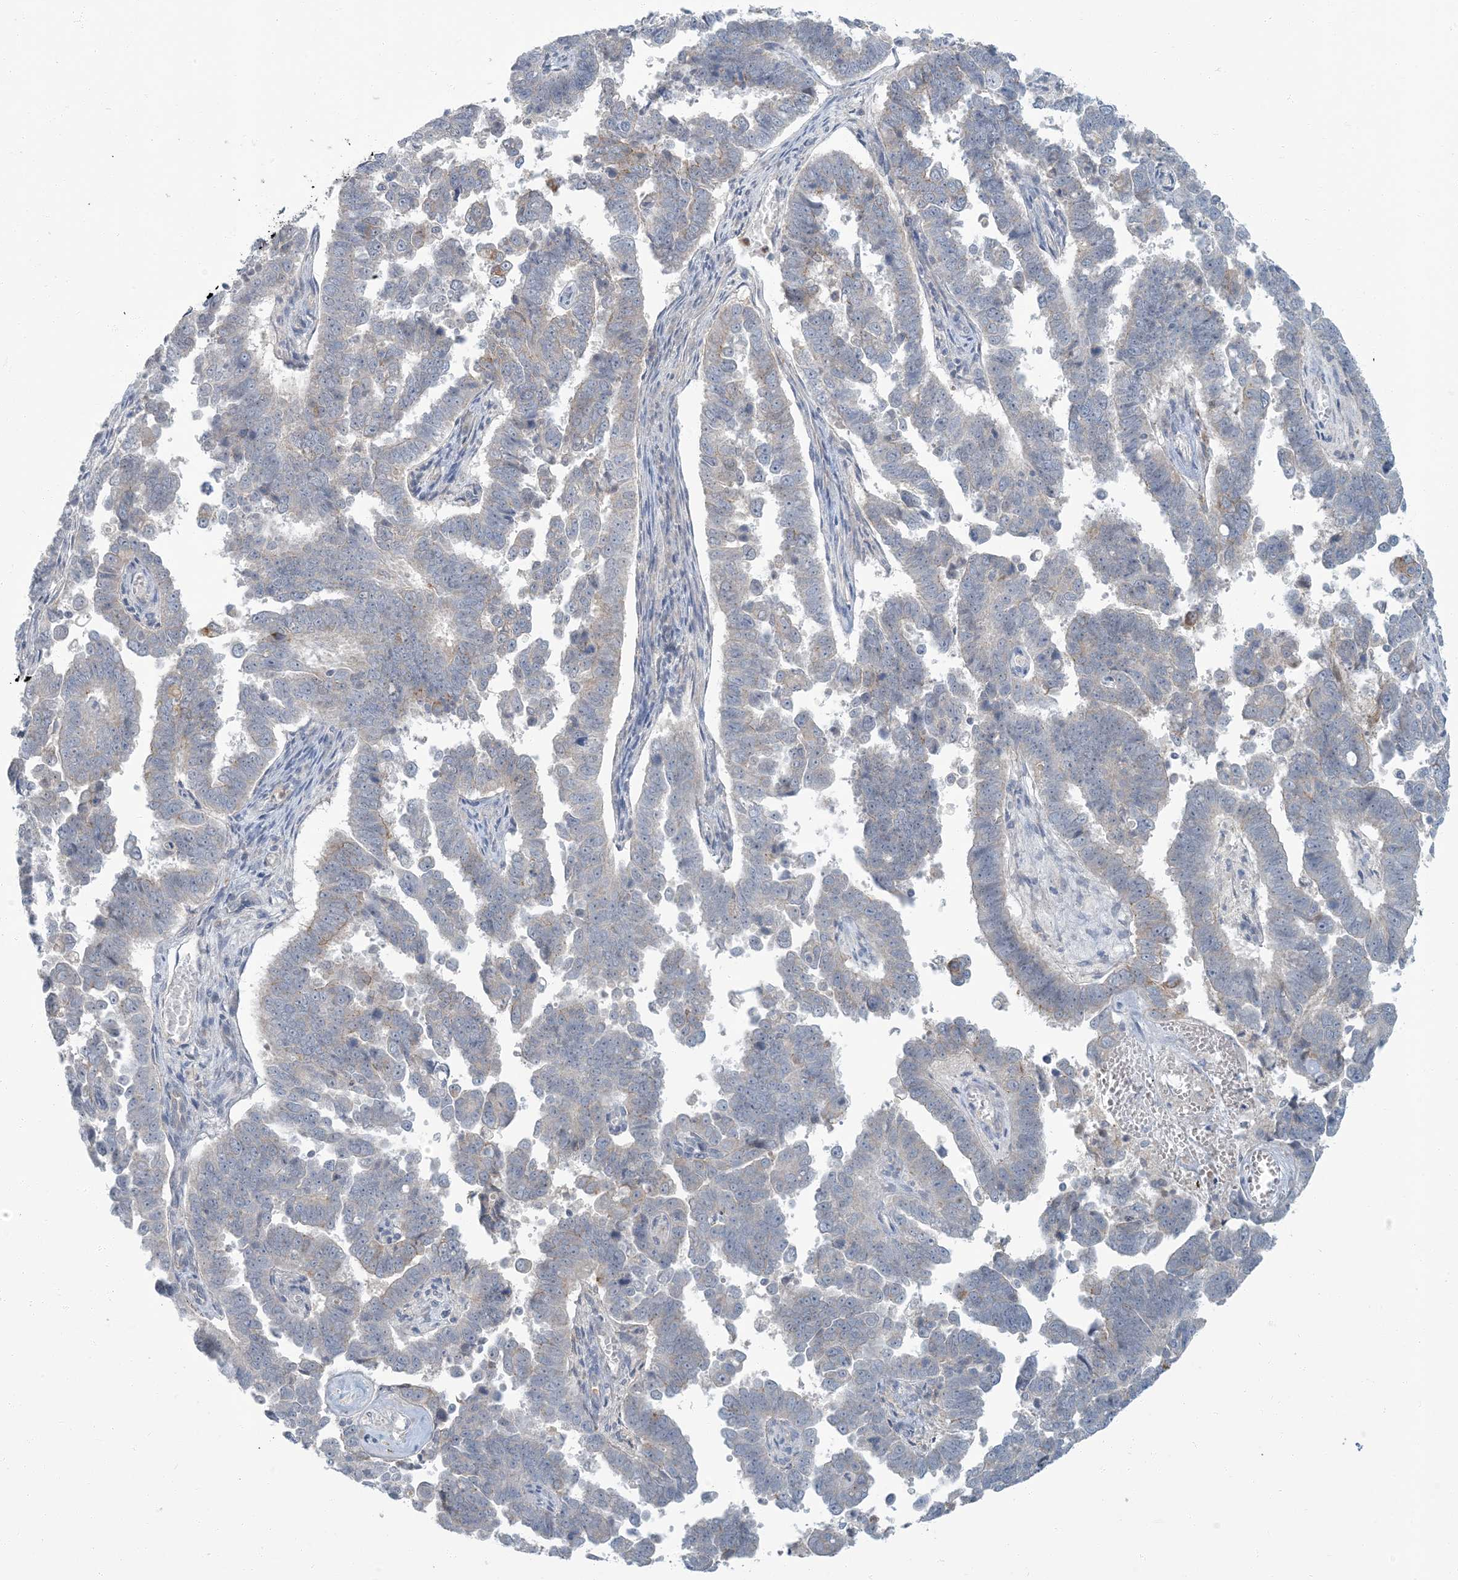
{"staining": {"intensity": "negative", "quantity": "none", "location": "none"}, "tissue": "endometrial cancer", "cell_type": "Tumor cells", "image_type": "cancer", "snomed": [{"axis": "morphology", "description": "Adenocarcinoma, NOS"}, {"axis": "topography", "description": "Endometrium"}], "caption": "This is a image of IHC staining of adenocarcinoma (endometrial), which shows no positivity in tumor cells. Nuclei are stained in blue.", "gene": "EPHA4", "patient": {"sex": "female", "age": 75}}